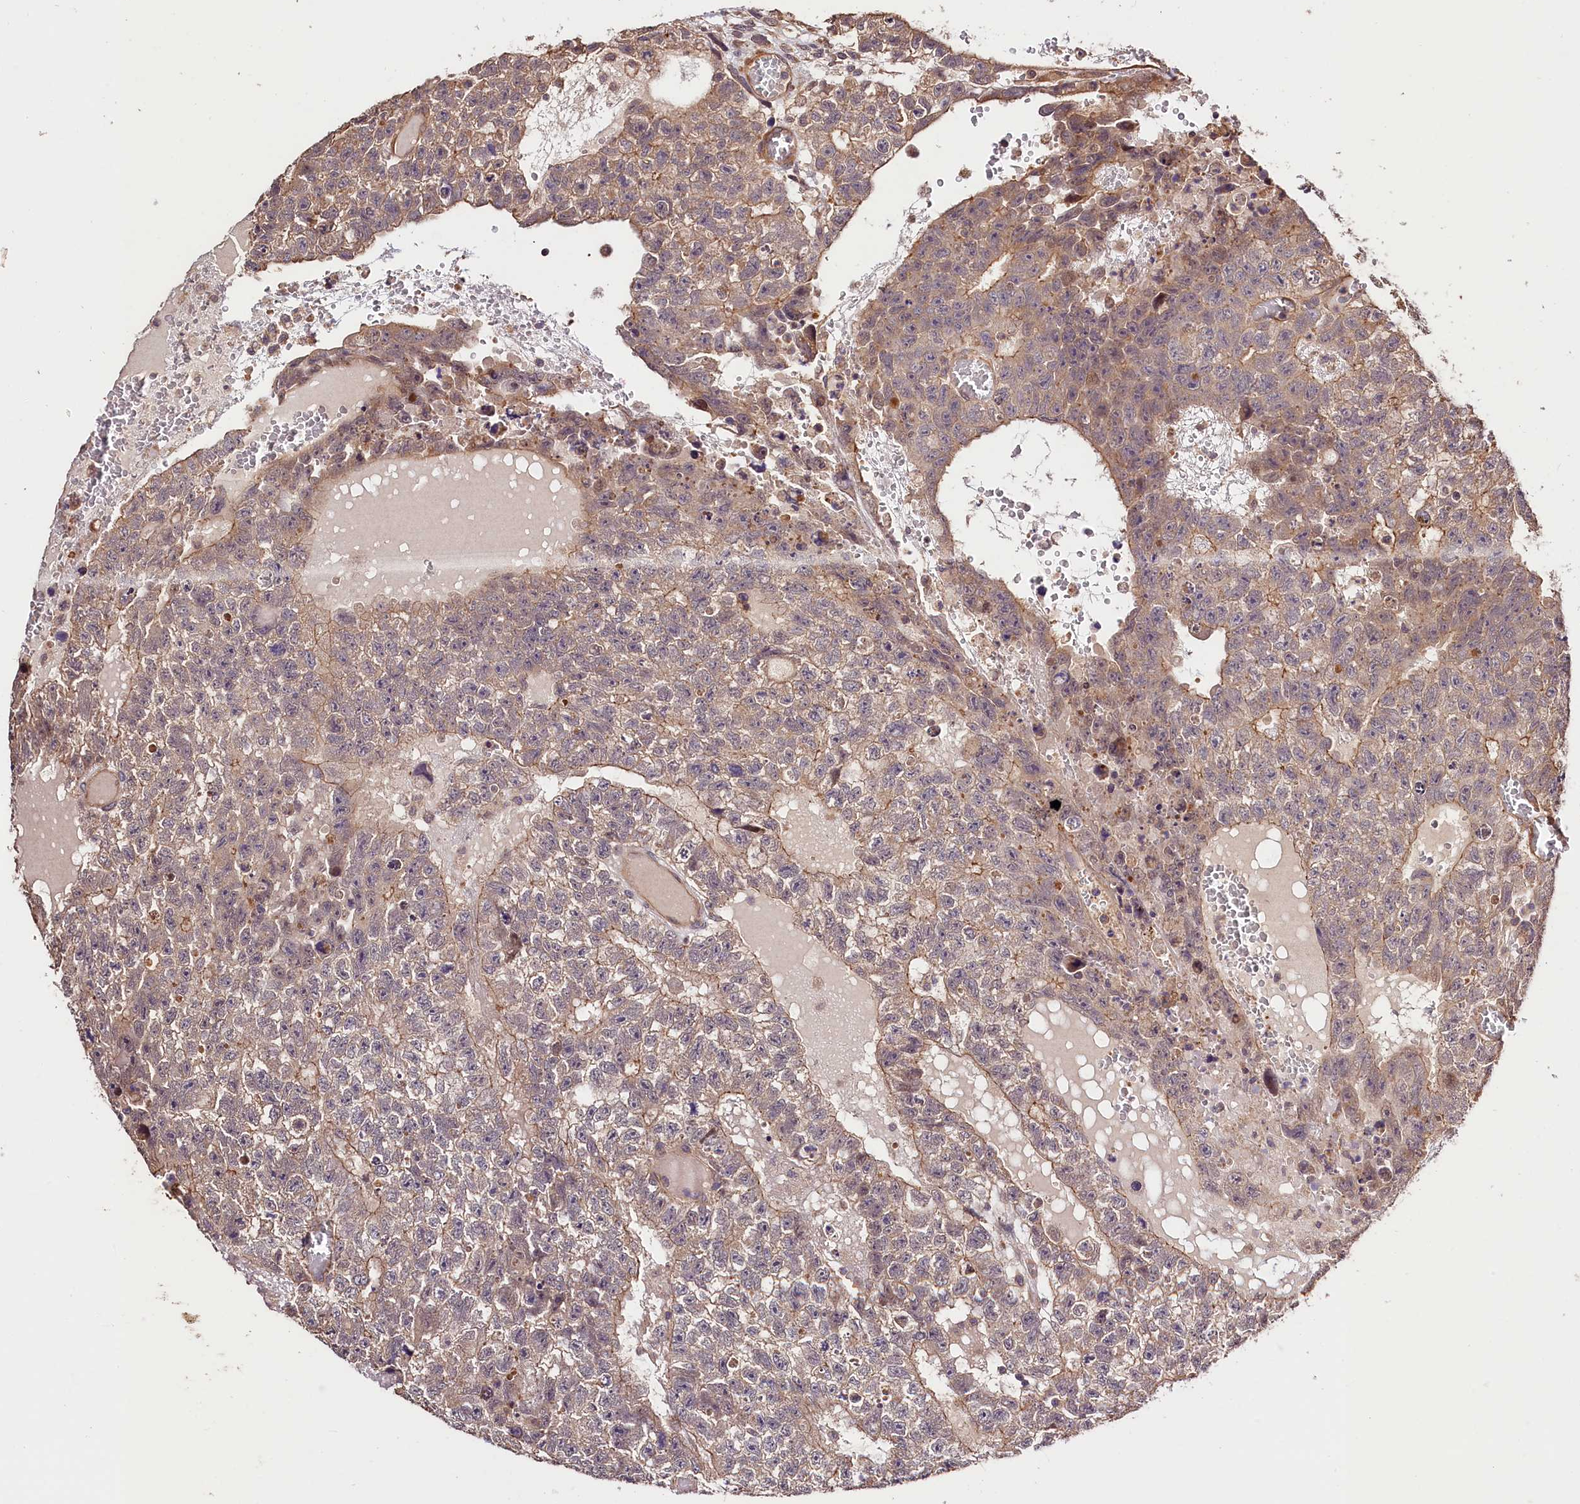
{"staining": {"intensity": "weak", "quantity": ">75%", "location": "cytoplasmic/membranous"}, "tissue": "testis cancer", "cell_type": "Tumor cells", "image_type": "cancer", "snomed": [{"axis": "morphology", "description": "Carcinoma, Embryonal, NOS"}, {"axis": "topography", "description": "Testis"}], "caption": "Human testis cancer stained for a protein (brown) displays weak cytoplasmic/membranous positive positivity in approximately >75% of tumor cells.", "gene": "CES3", "patient": {"sex": "male", "age": 26}}